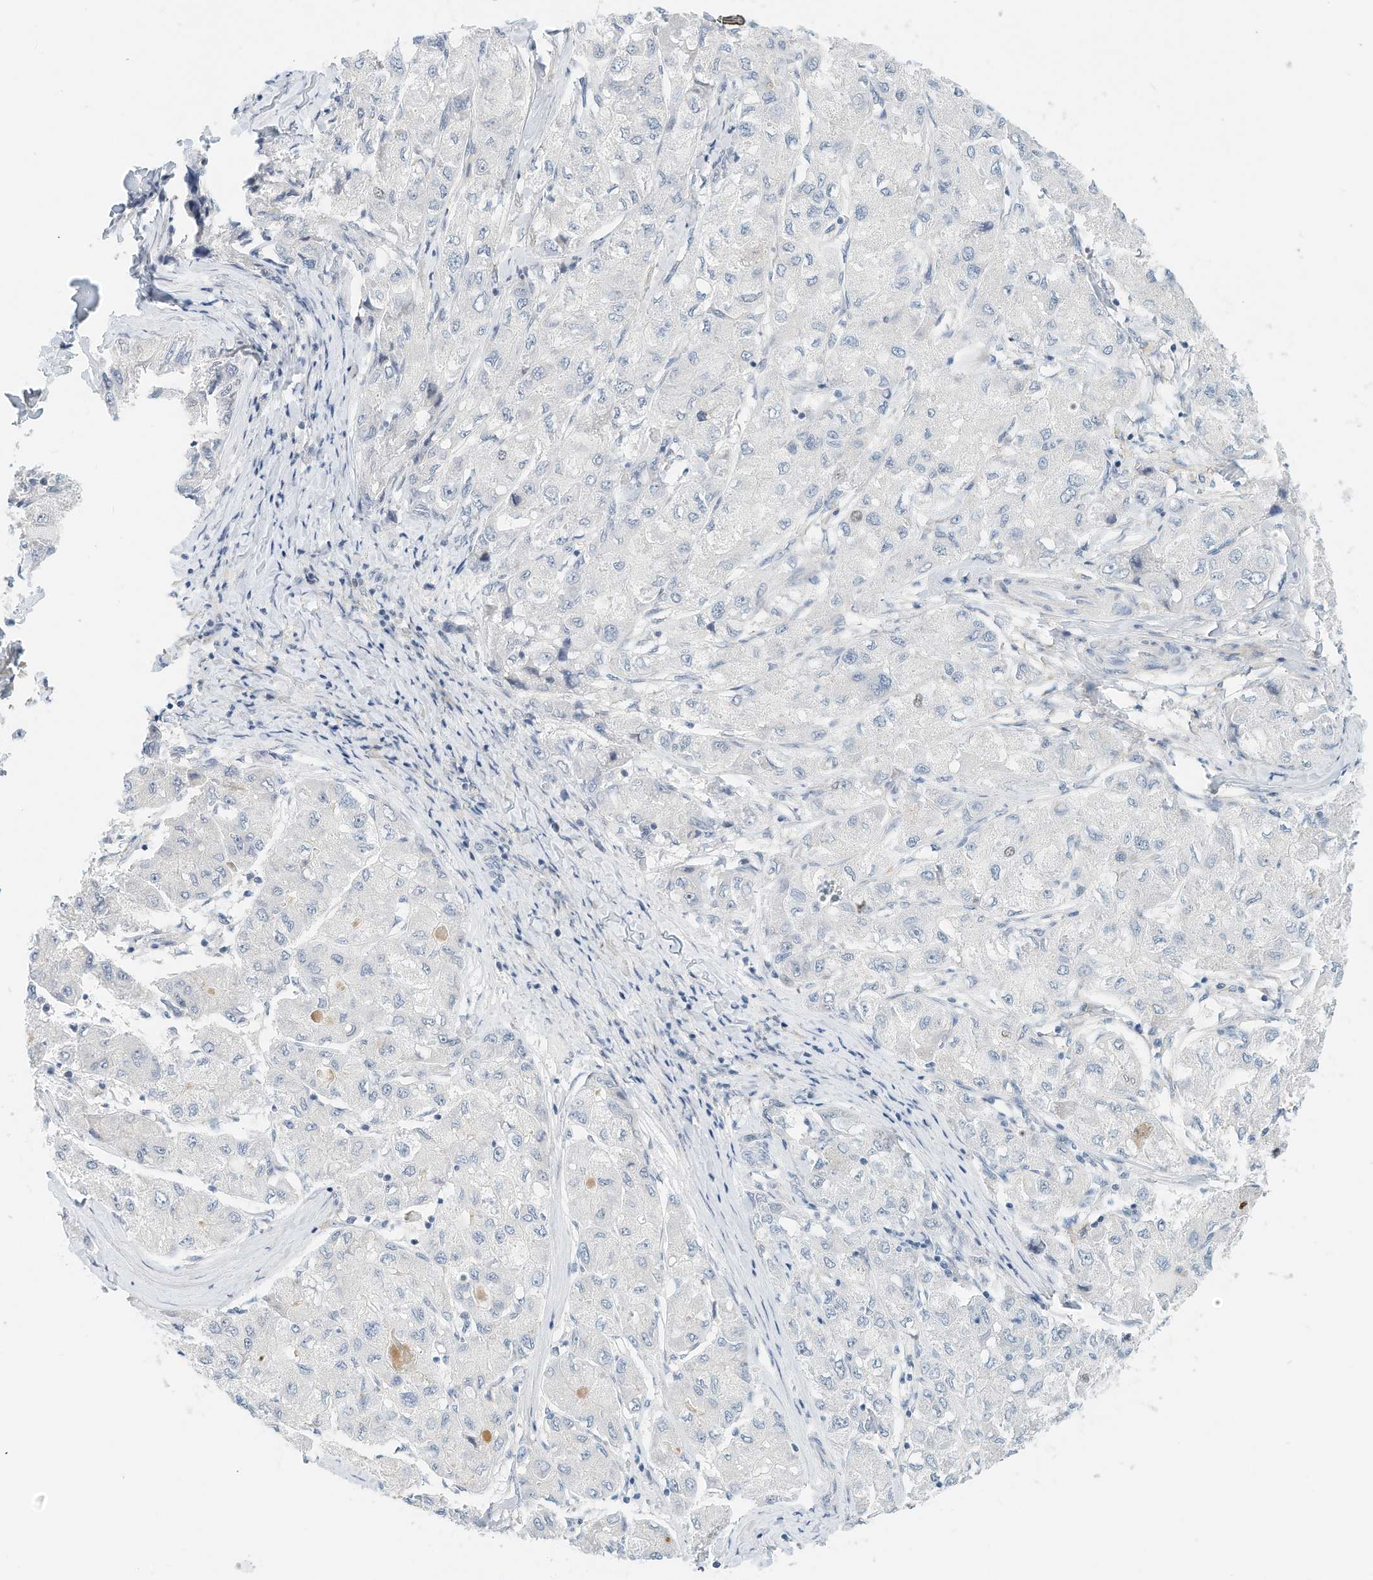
{"staining": {"intensity": "negative", "quantity": "none", "location": "none"}, "tissue": "liver cancer", "cell_type": "Tumor cells", "image_type": "cancer", "snomed": [{"axis": "morphology", "description": "Carcinoma, Hepatocellular, NOS"}, {"axis": "topography", "description": "Liver"}], "caption": "Histopathology image shows no protein positivity in tumor cells of liver cancer tissue.", "gene": "ARHGAP28", "patient": {"sex": "male", "age": 80}}